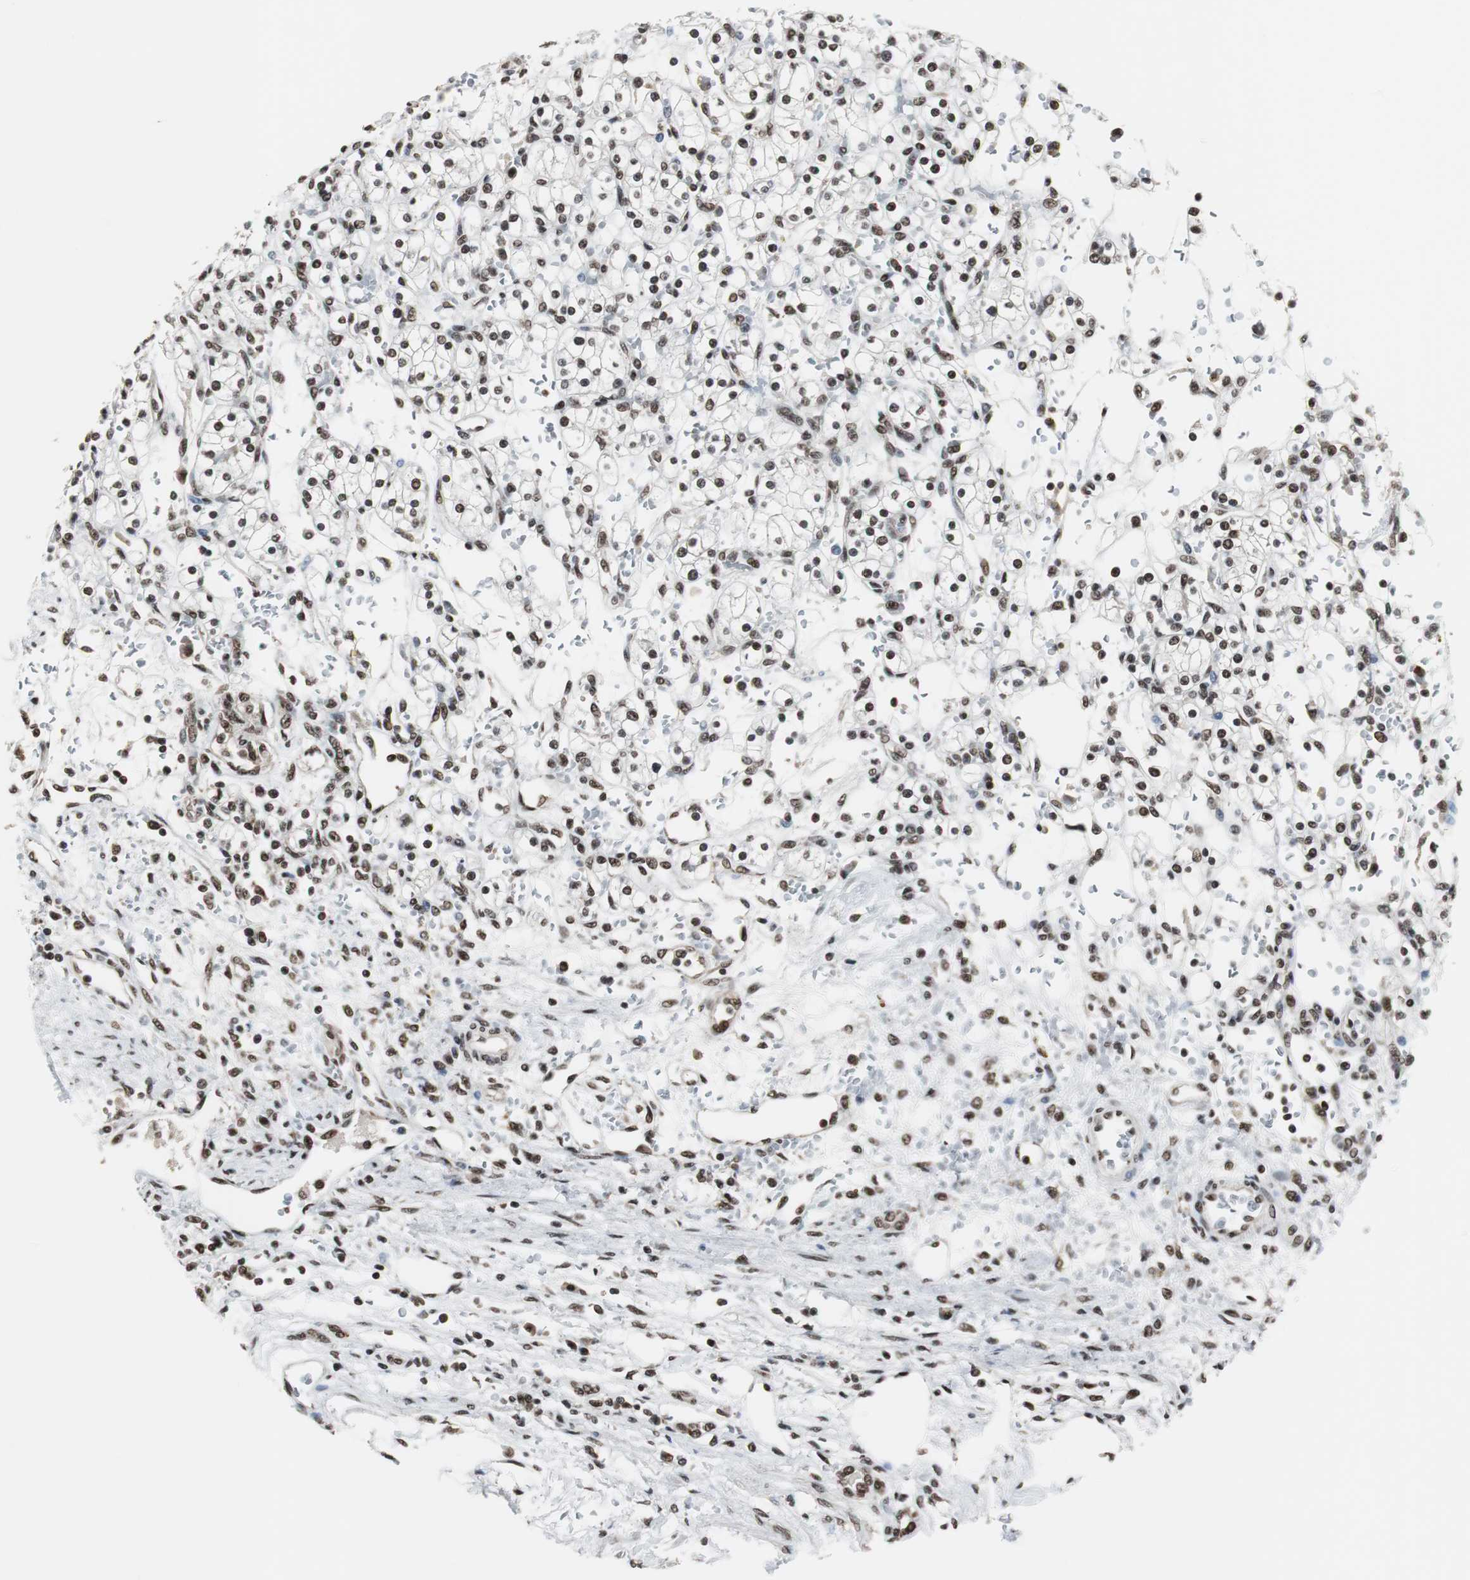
{"staining": {"intensity": "strong", "quantity": ">75%", "location": "nuclear"}, "tissue": "renal cancer", "cell_type": "Tumor cells", "image_type": "cancer", "snomed": [{"axis": "morphology", "description": "Normal tissue, NOS"}, {"axis": "morphology", "description": "Adenocarcinoma, NOS"}, {"axis": "topography", "description": "Kidney"}], "caption": "This image reveals renal cancer (adenocarcinoma) stained with immunohistochemistry (IHC) to label a protein in brown. The nuclear of tumor cells show strong positivity for the protein. Nuclei are counter-stained blue.", "gene": "CDK9", "patient": {"sex": "female", "age": 55}}